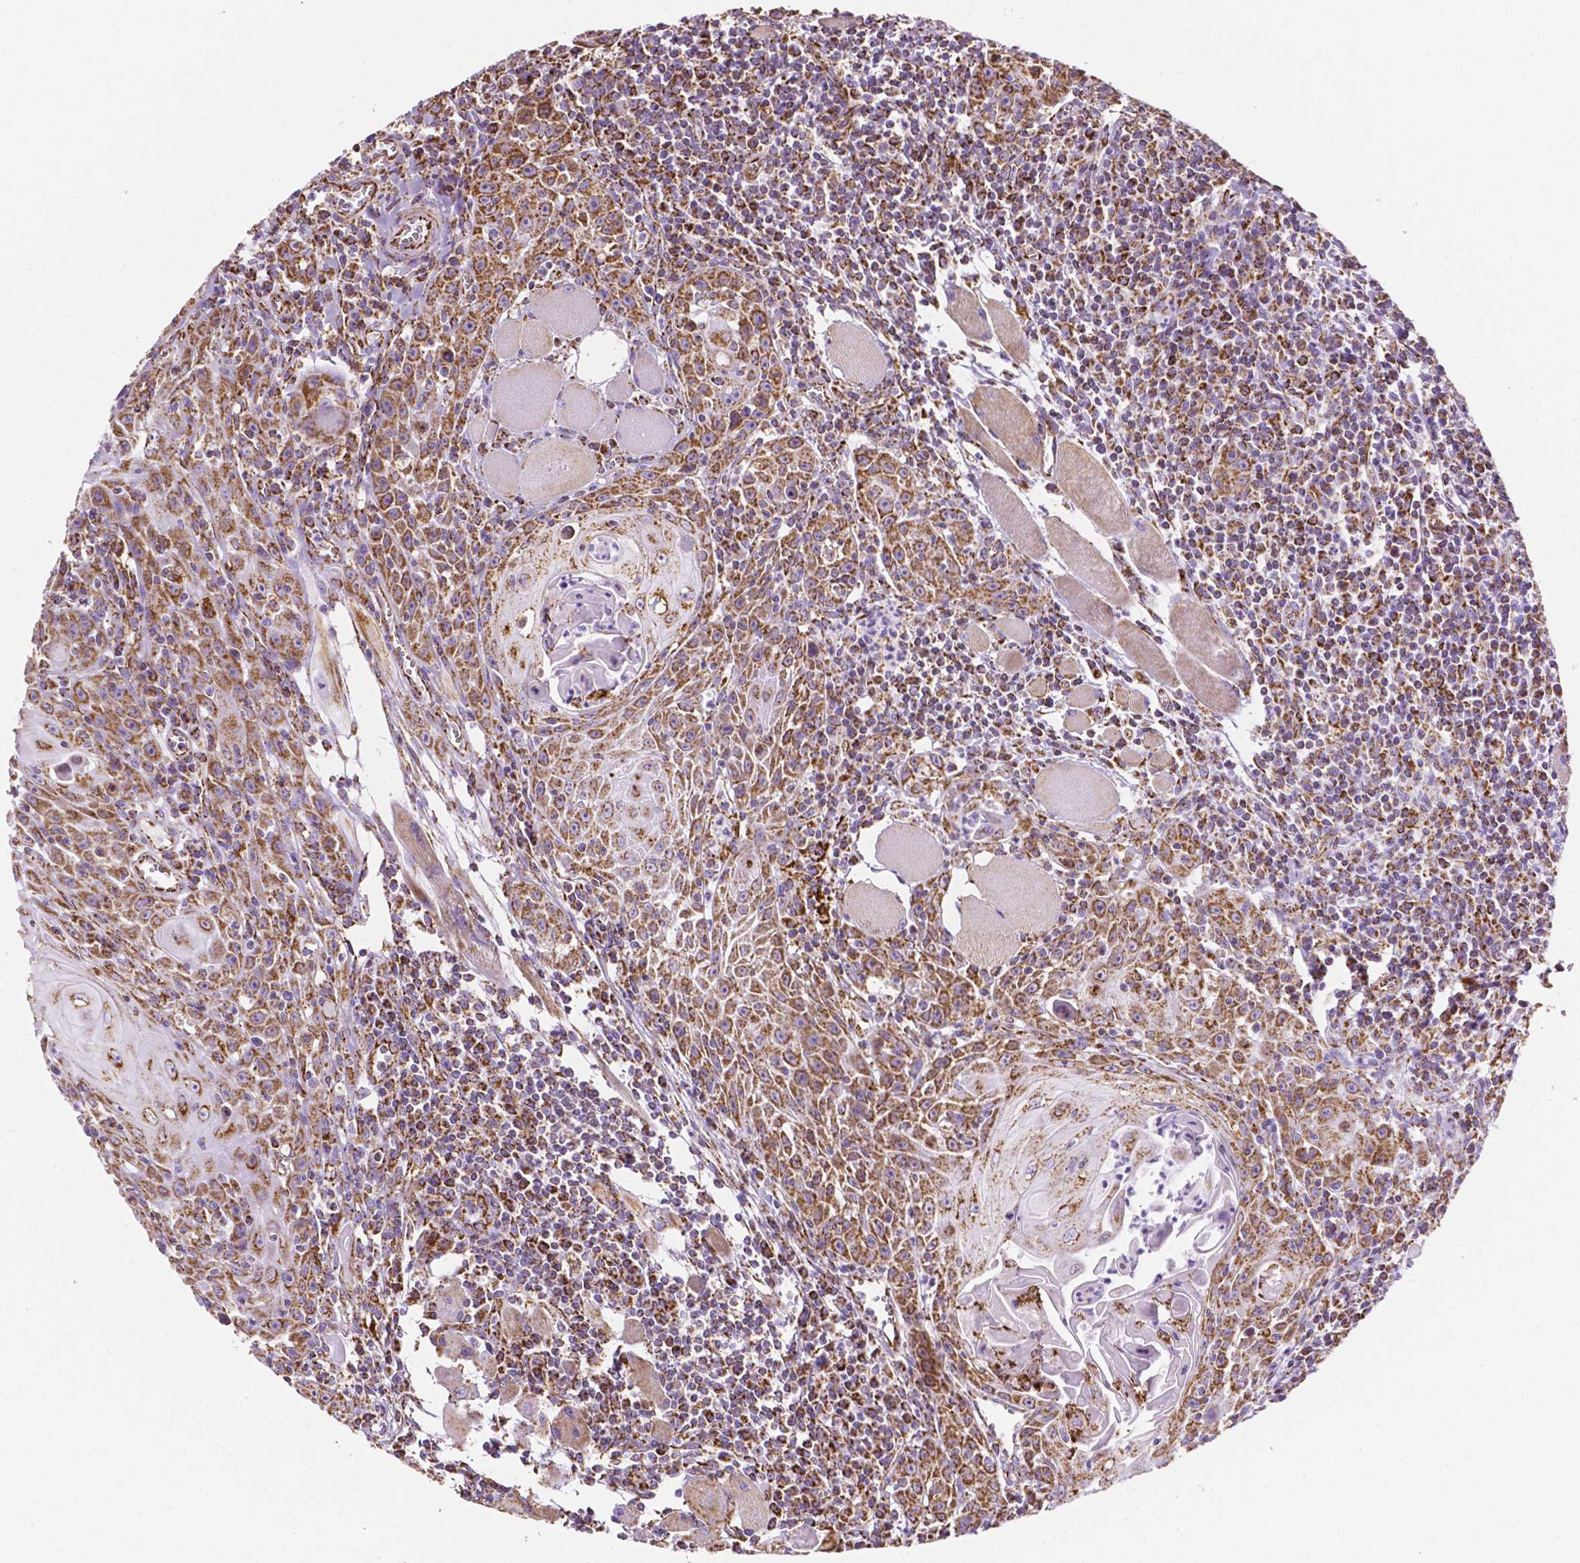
{"staining": {"intensity": "strong", "quantity": ">75%", "location": "cytoplasmic/membranous"}, "tissue": "head and neck cancer", "cell_type": "Tumor cells", "image_type": "cancer", "snomed": [{"axis": "morphology", "description": "Squamous cell carcinoma, NOS"}, {"axis": "topography", "description": "Head-Neck"}], "caption": "An IHC micrograph of tumor tissue is shown. Protein staining in brown shows strong cytoplasmic/membranous positivity in head and neck cancer (squamous cell carcinoma) within tumor cells.", "gene": "RMDN3", "patient": {"sex": "male", "age": 52}}